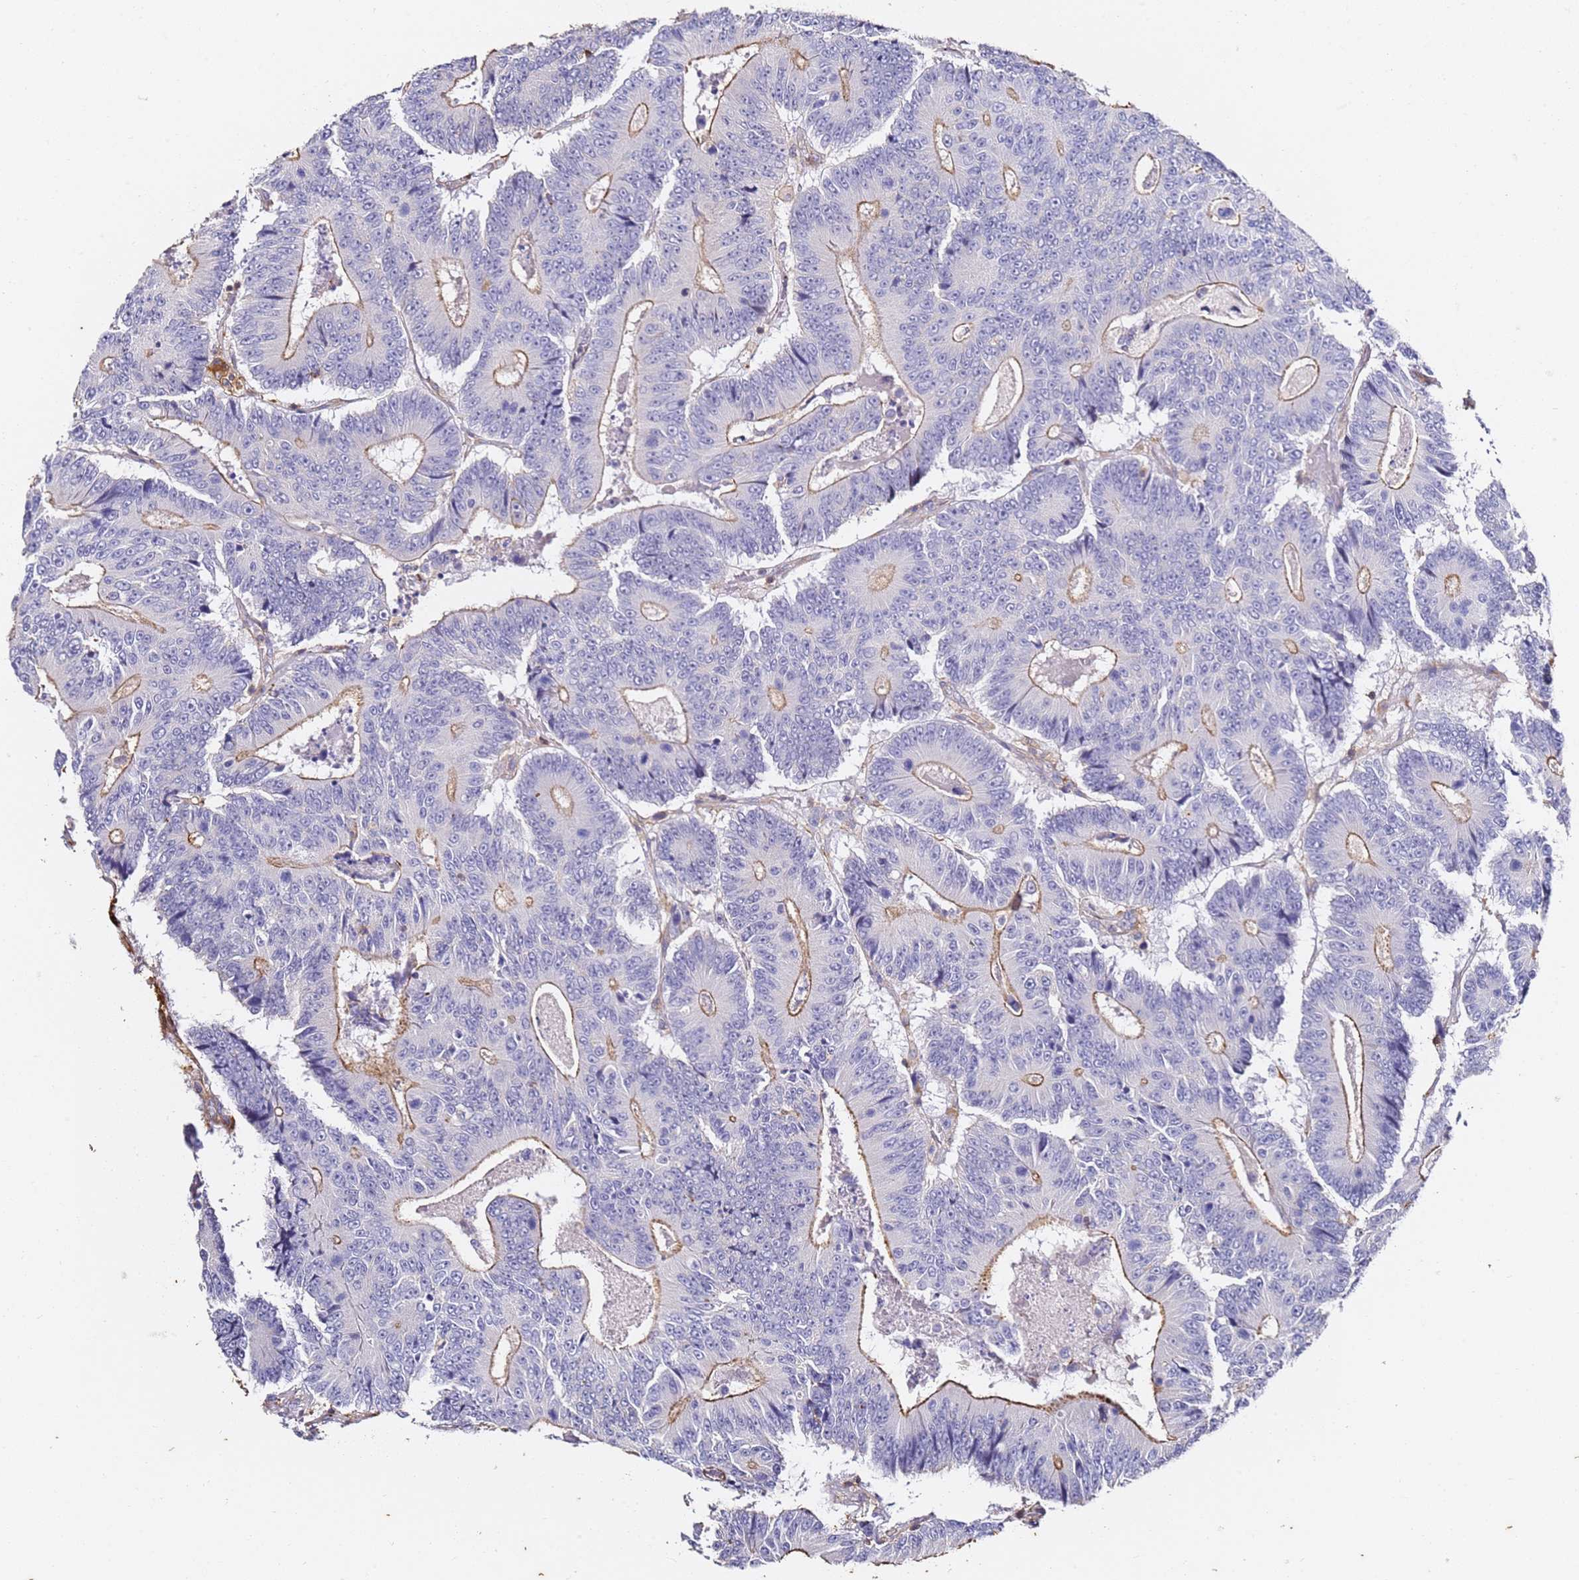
{"staining": {"intensity": "moderate", "quantity": "25%-75%", "location": "cytoplasmic/membranous"}, "tissue": "colorectal cancer", "cell_type": "Tumor cells", "image_type": "cancer", "snomed": [{"axis": "morphology", "description": "Adenocarcinoma, NOS"}, {"axis": "topography", "description": "Colon"}], "caption": "Protein positivity by immunohistochemistry (IHC) displays moderate cytoplasmic/membranous staining in about 25%-75% of tumor cells in adenocarcinoma (colorectal).", "gene": "ZNF671", "patient": {"sex": "male", "age": 83}}